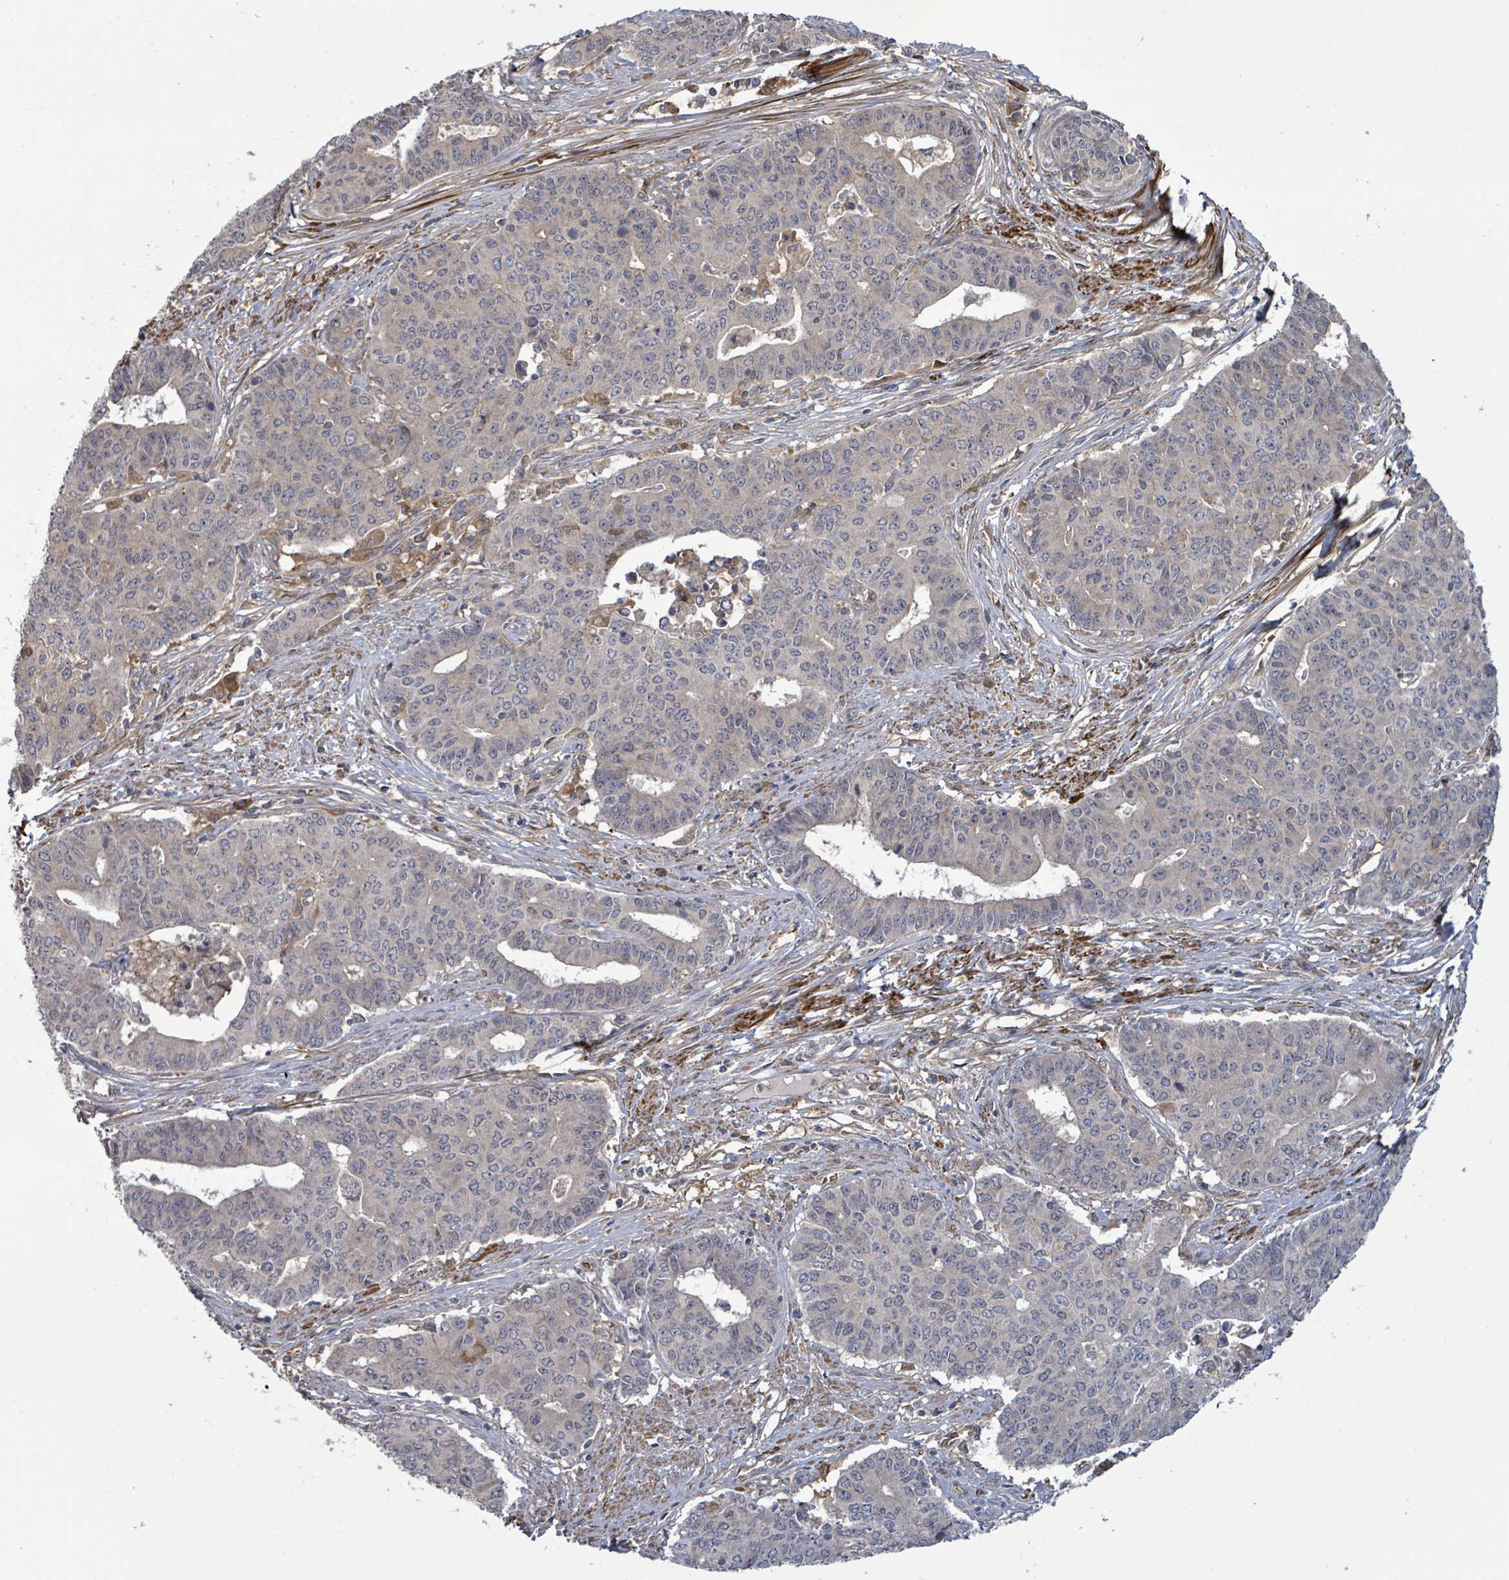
{"staining": {"intensity": "negative", "quantity": "none", "location": "none"}, "tissue": "endometrial cancer", "cell_type": "Tumor cells", "image_type": "cancer", "snomed": [{"axis": "morphology", "description": "Adenocarcinoma, NOS"}, {"axis": "topography", "description": "Endometrium"}], "caption": "The immunohistochemistry (IHC) micrograph has no significant staining in tumor cells of endometrial cancer tissue.", "gene": "MAP3K6", "patient": {"sex": "female", "age": 59}}